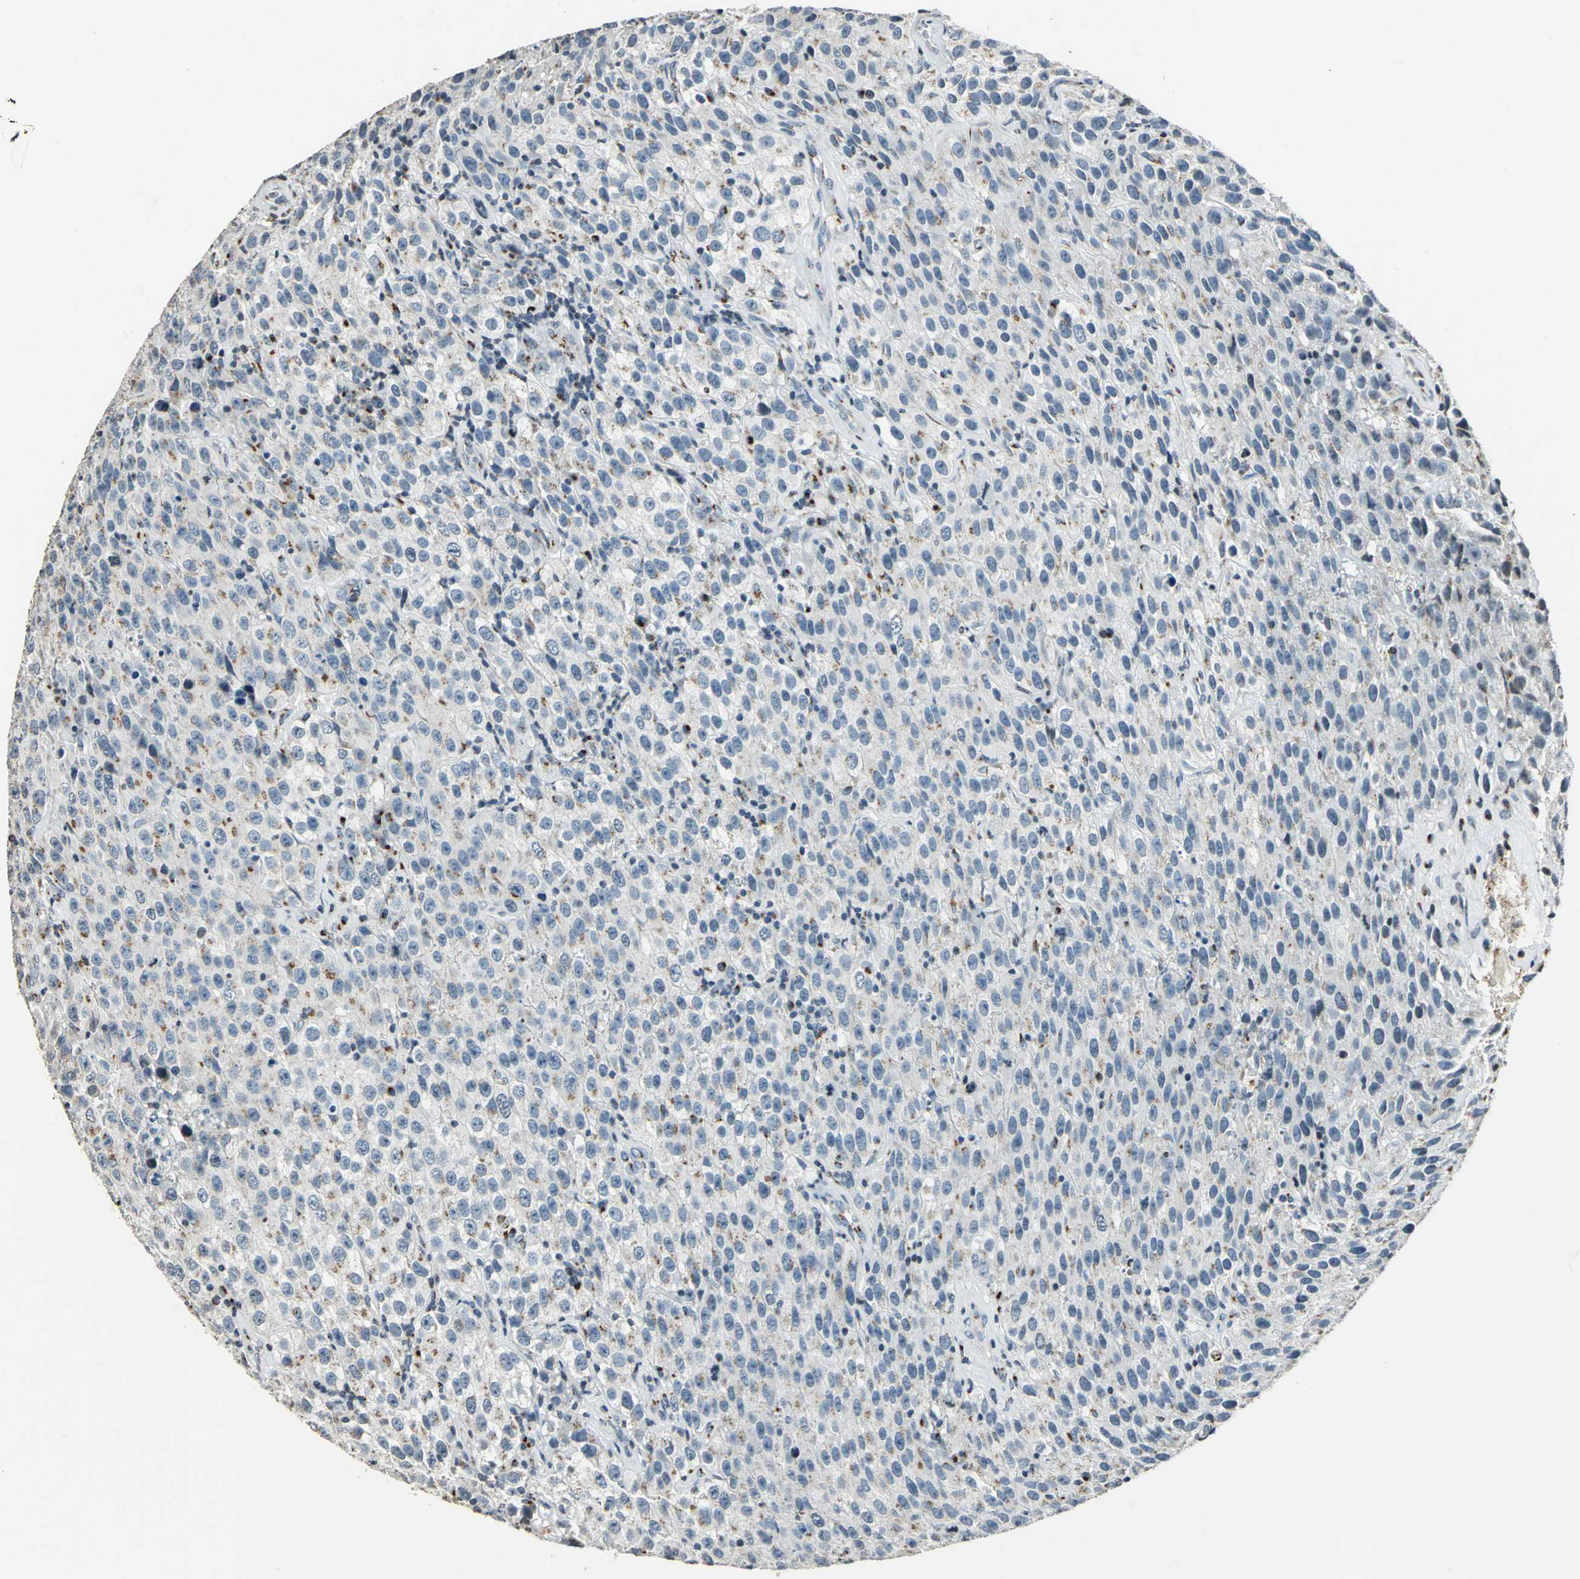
{"staining": {"intensity": "weak", "quantity": "25%-75%", "location": "cytoplasmic/membranous"}, "tissue": "testis cancer", "cell_type": "Tumor cells", "image_type": "cancer", "snomed": [{"axis": "morphology", "description": "Seminoma, NOS"}, {"axis": "topography", "description": "Testis"}], "caption": "IHC image of human testis seminoma stained for a protein (brown), which exhibits low levels of weak cytoplasmic/membranous expression in about 25%-75% of tumor cells.", "gene": "TMEM115", "patient": {"sex": "male", "age": 52}}